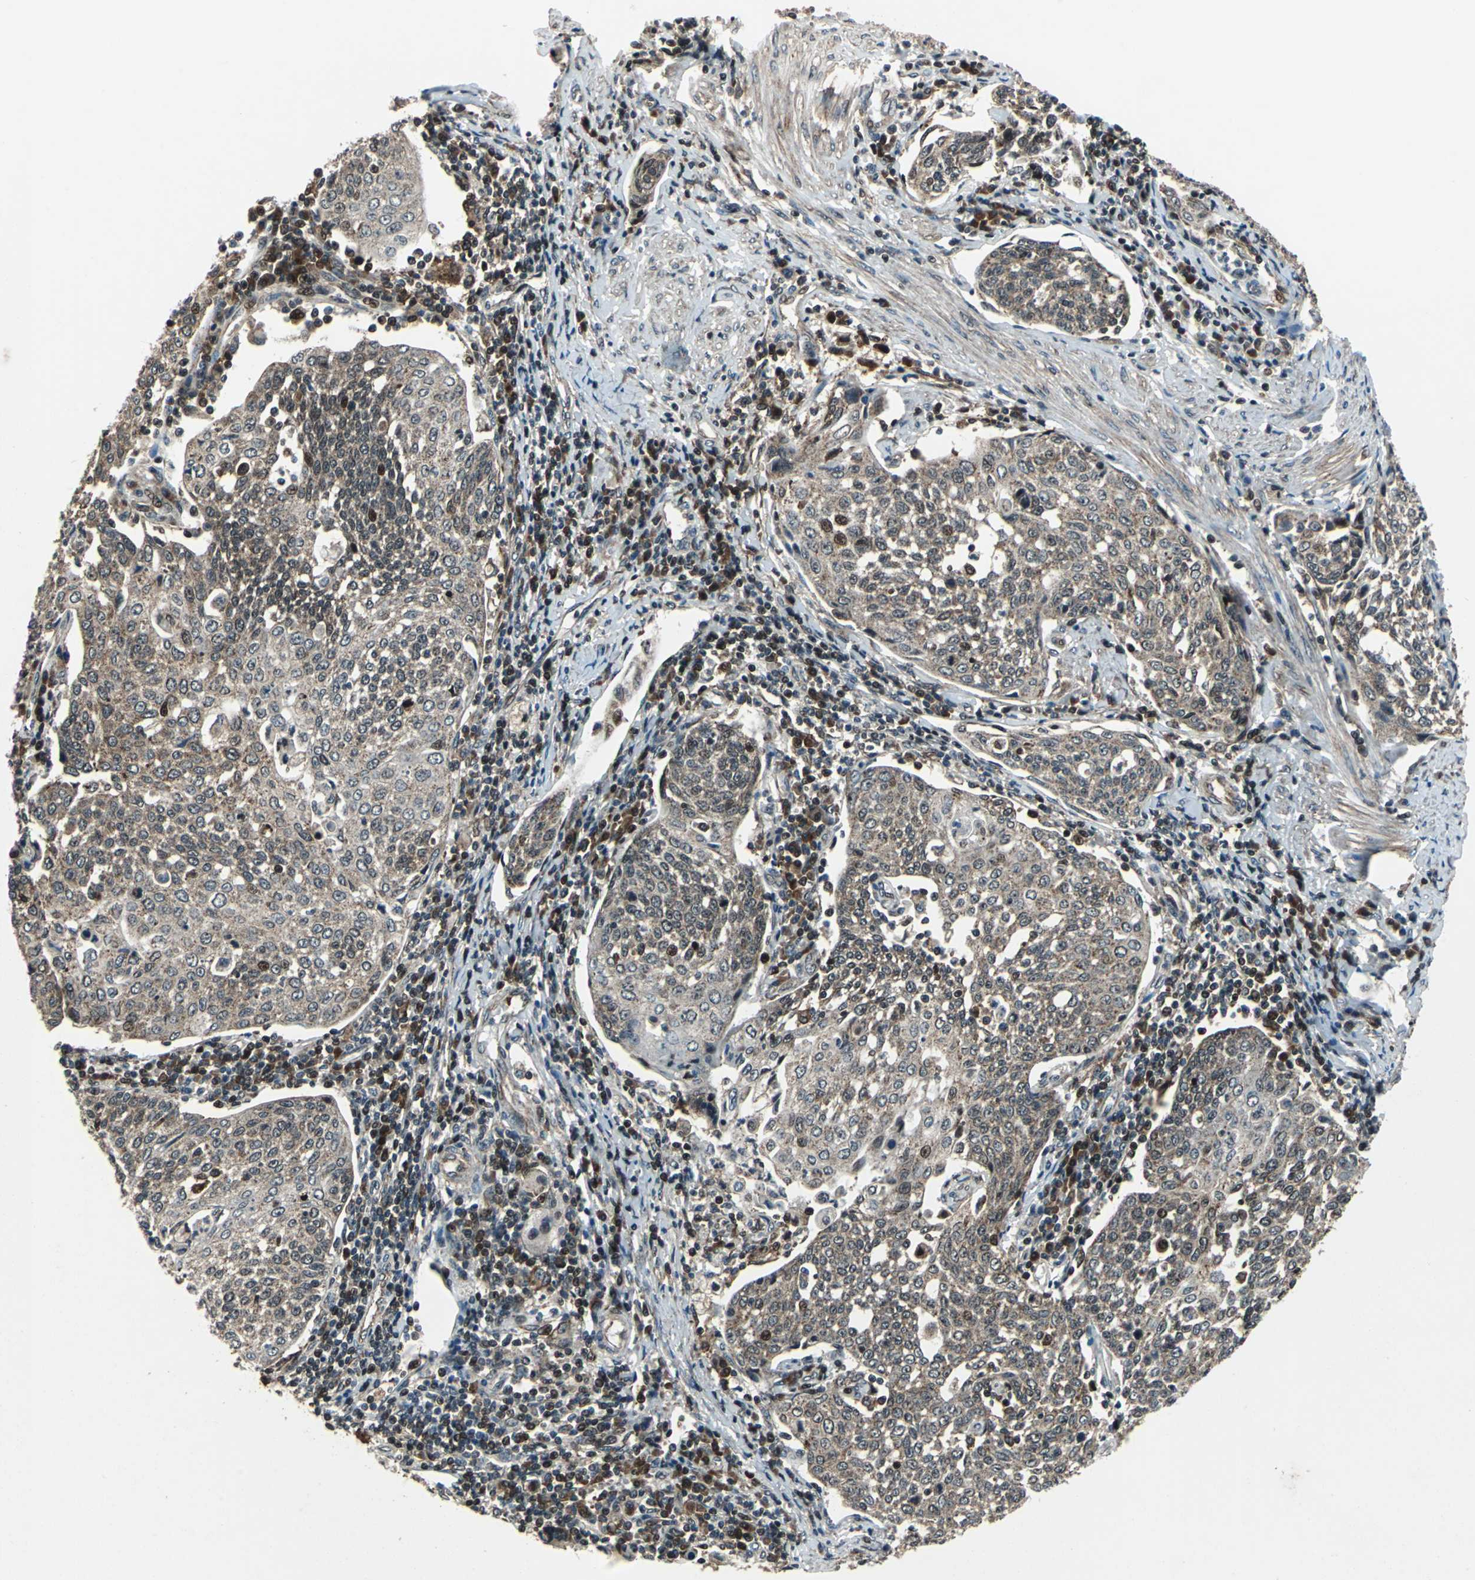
{"staining": {"intensity": "moderate", "quantity": "25%-75%", "location": "cytoplasmic/membranous"}, "tissue": "cervical cancer", "cell_type": "Tumor cells", "image_type": "cancer", "snomed": [{"axis": "morphology", "description": "Squamous cell carcinoma, NOS"}, {"axis": "topography", "description": "Cervix"}], "caption": "A photomicrograph showing moderate cytoplasmic/membranous staining in approximately 25%-75% of tumor cells in cervical squamous cell carcinoma, as visualized by brown immunohistochemical staining.", "gene": "AATF", "patient": {"sex": "female", "age": 34}}